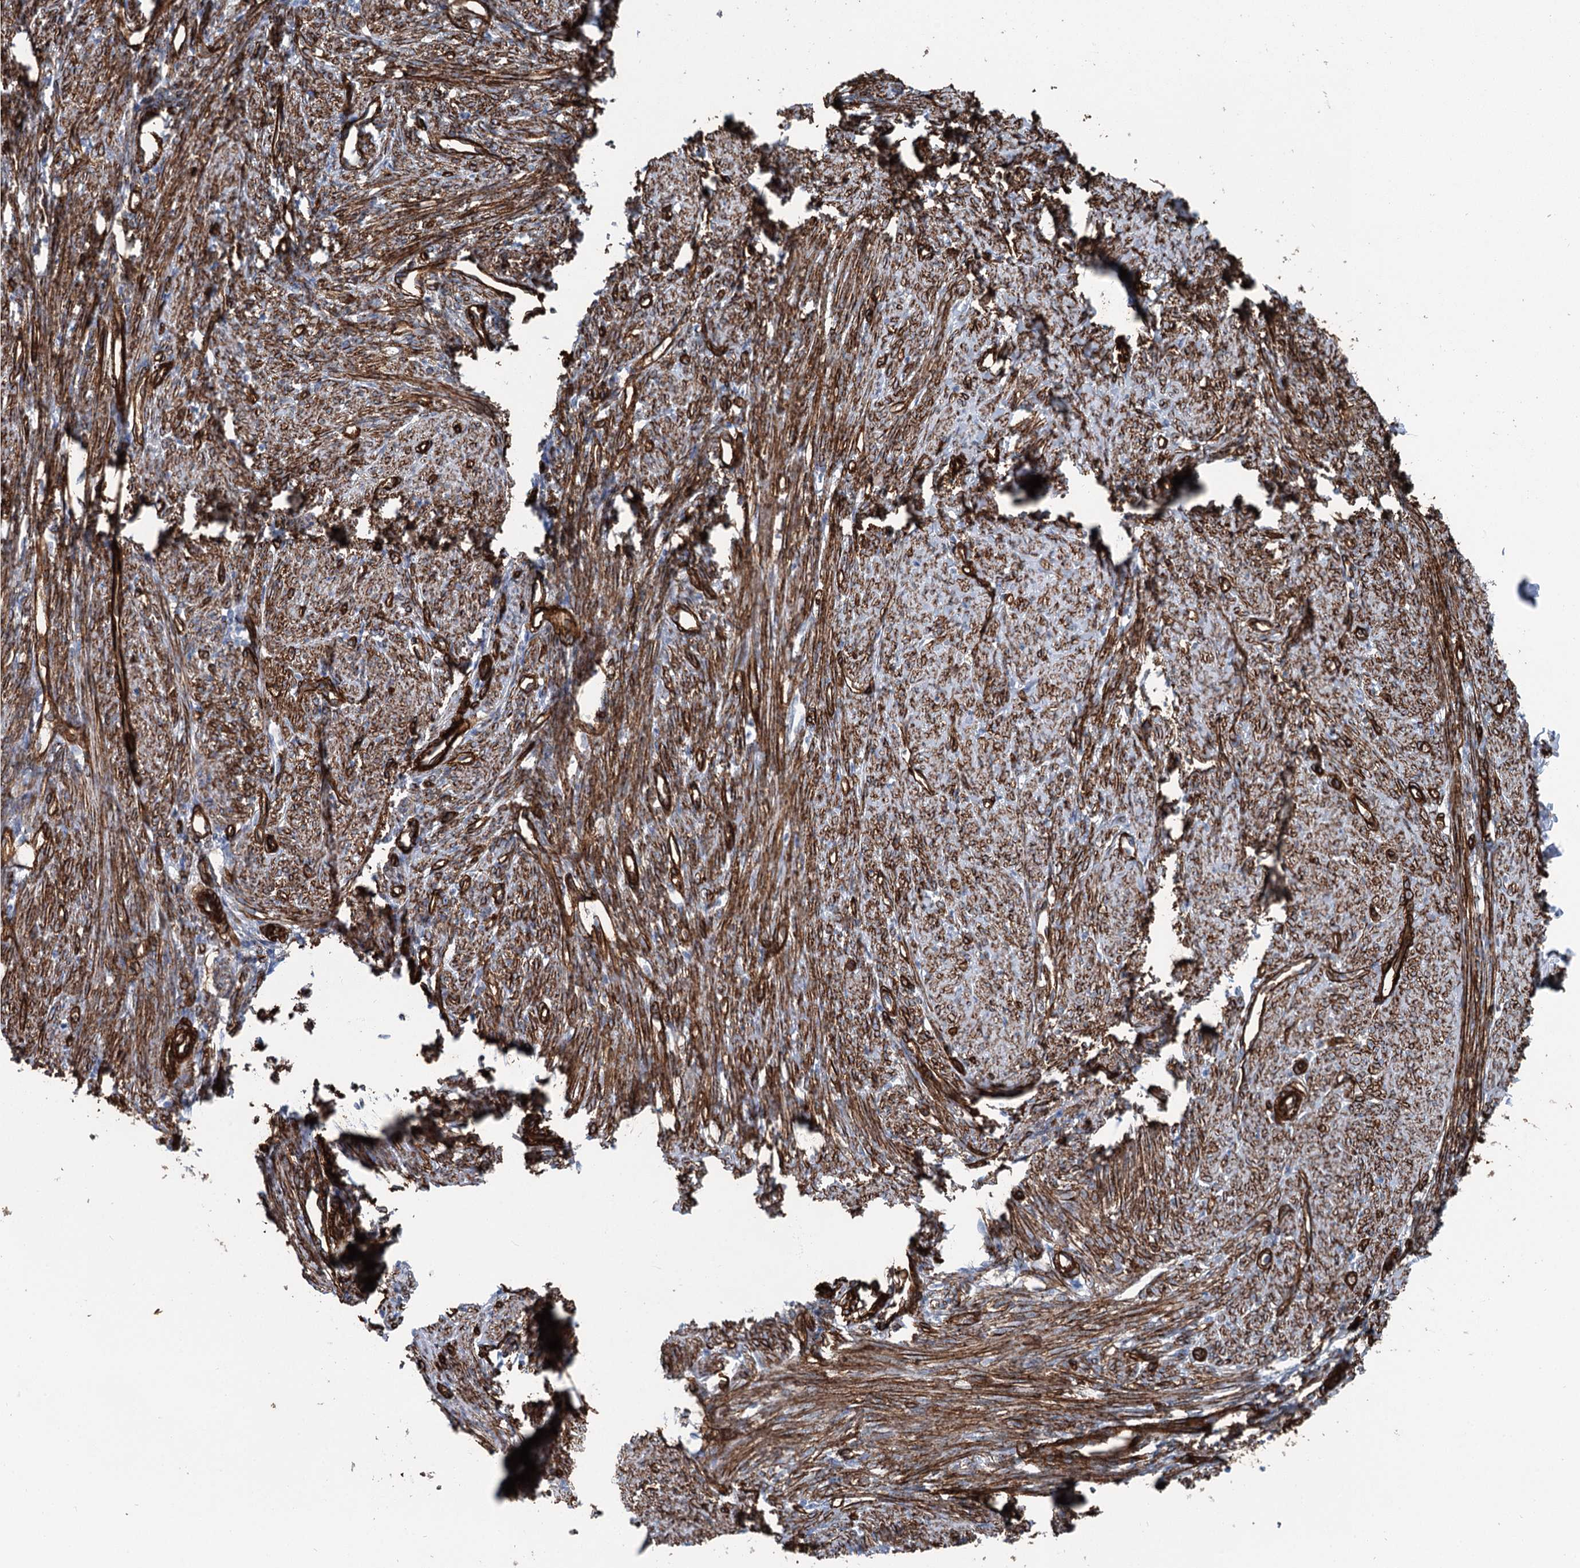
{"staining": {"intensity": "strong", "quantity": ">75%", "location": "cytoplasmic/membranous"}, "tissue": "smooth muscle", "cell_type": "Smooth muscle cells", "image_type": "normal", "snomed": [{"axis": "morphology", "description": "Normal tissue, NOS"}, {"axis": "topography", "description": "Smooth muscle"}, {"axis": "topography", "description": "Uterus"}], "caption": "DAB immunohistochemical staining of unremarkable human smooth muscle shows strong cytoplasmic/membranous protein staining in about >75% of smooth muscle cells.", "gene": "IQSEC1", "patient": {"sex": "female", "age": 59}}